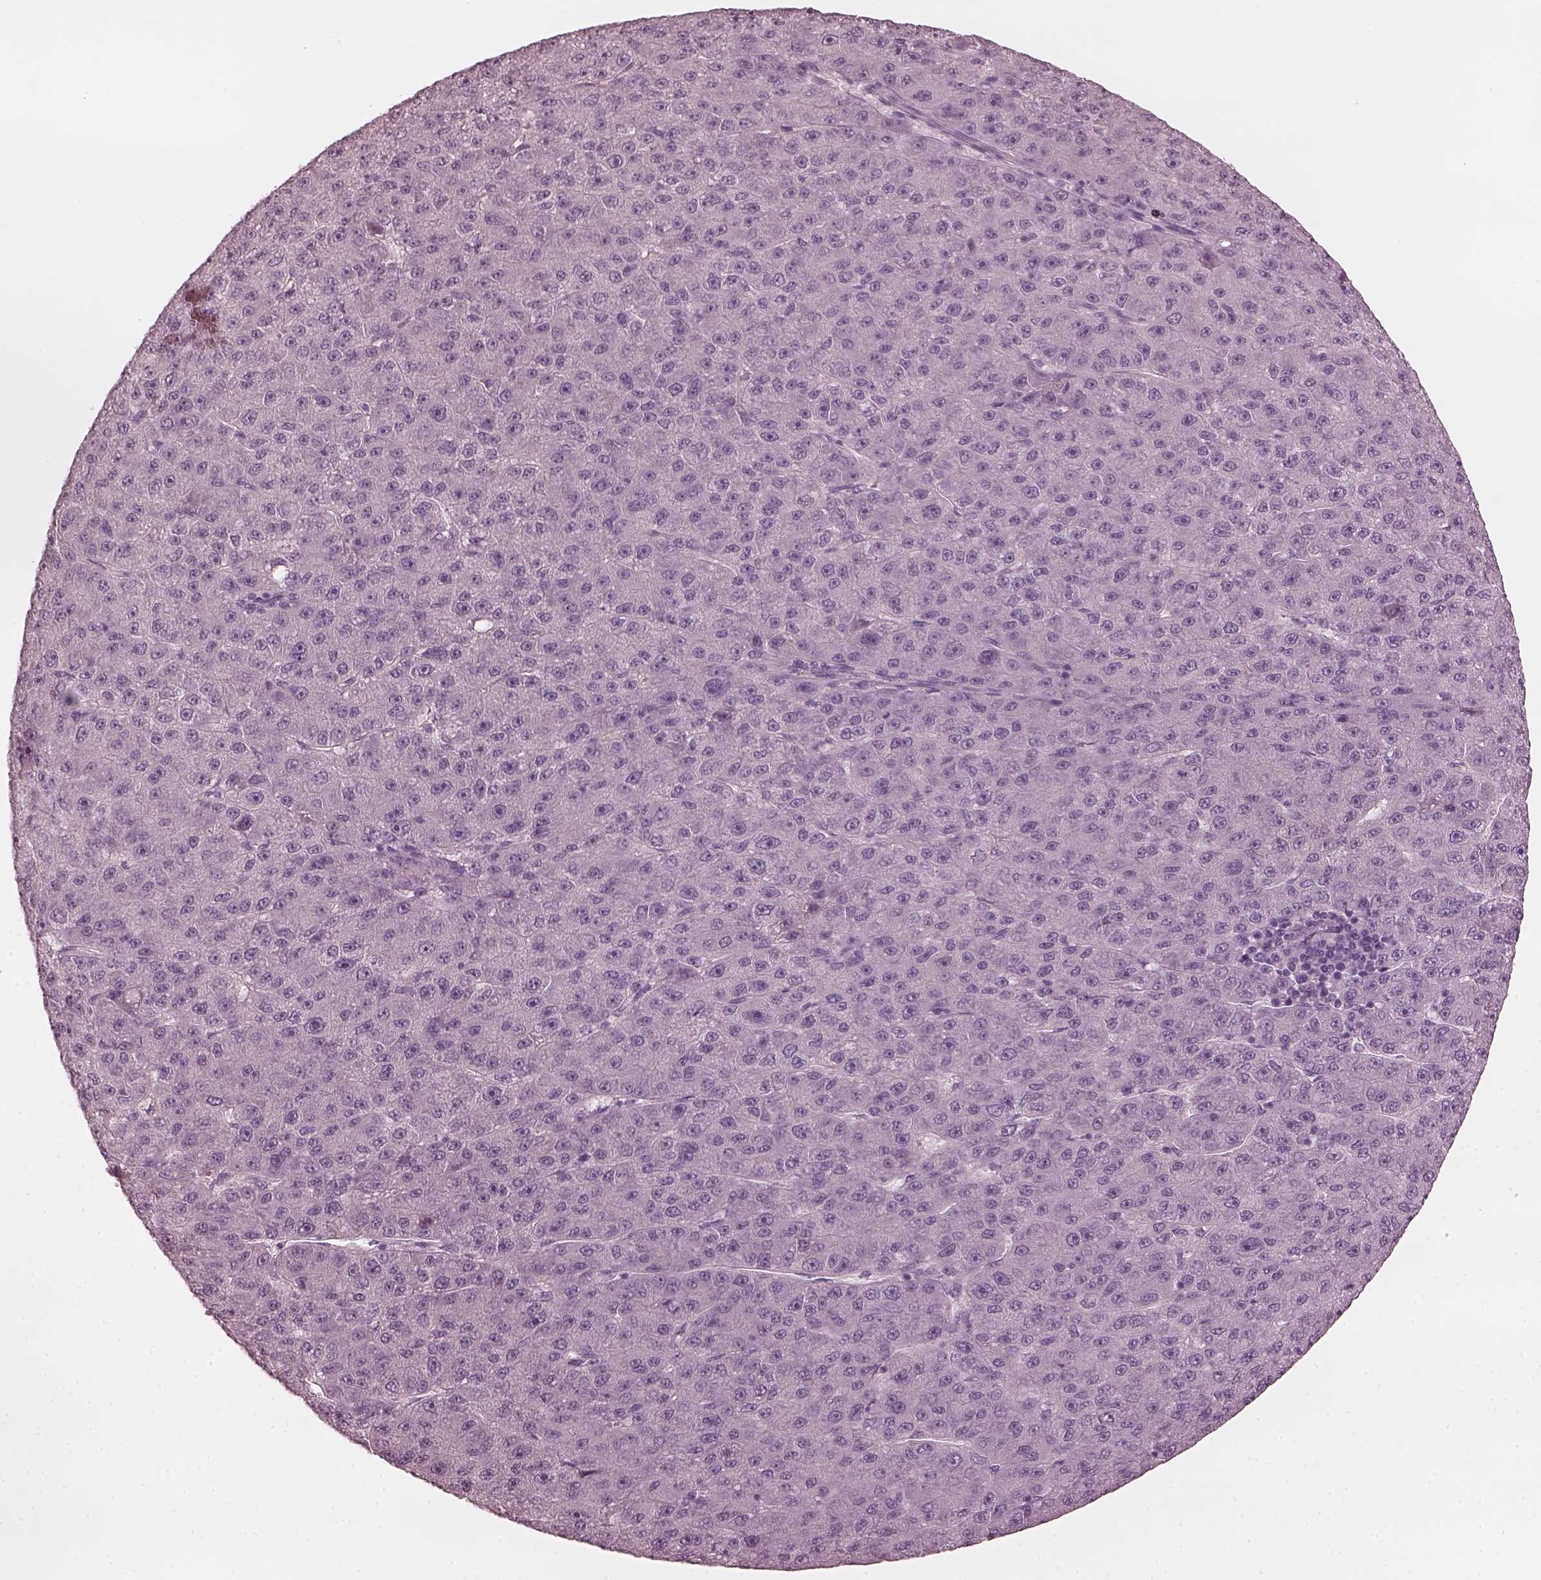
{"staining": {"intensity": "negative", "quantity": "none", "location": "none"}, "tissue": "liver cancer", "cell_type": "Tumor cells", "image_type": "cancer", "snomed": [{"axis": "morphology", "description": "Carcinoma, Hepatocellular, NOS"}, {"axis": "topography", "description": "Liver"}], "caption": "The immunohistochemistry micrograph has no significant expression in tumor cells of liver cancer (hepatocellular carcinoma) tissue. (DAB (3,3'-diaminobenzidine) IHC with hematoxylin counter stain).", "gene": "CCDC170", "patient": {"sex": "male", "age": 67}}